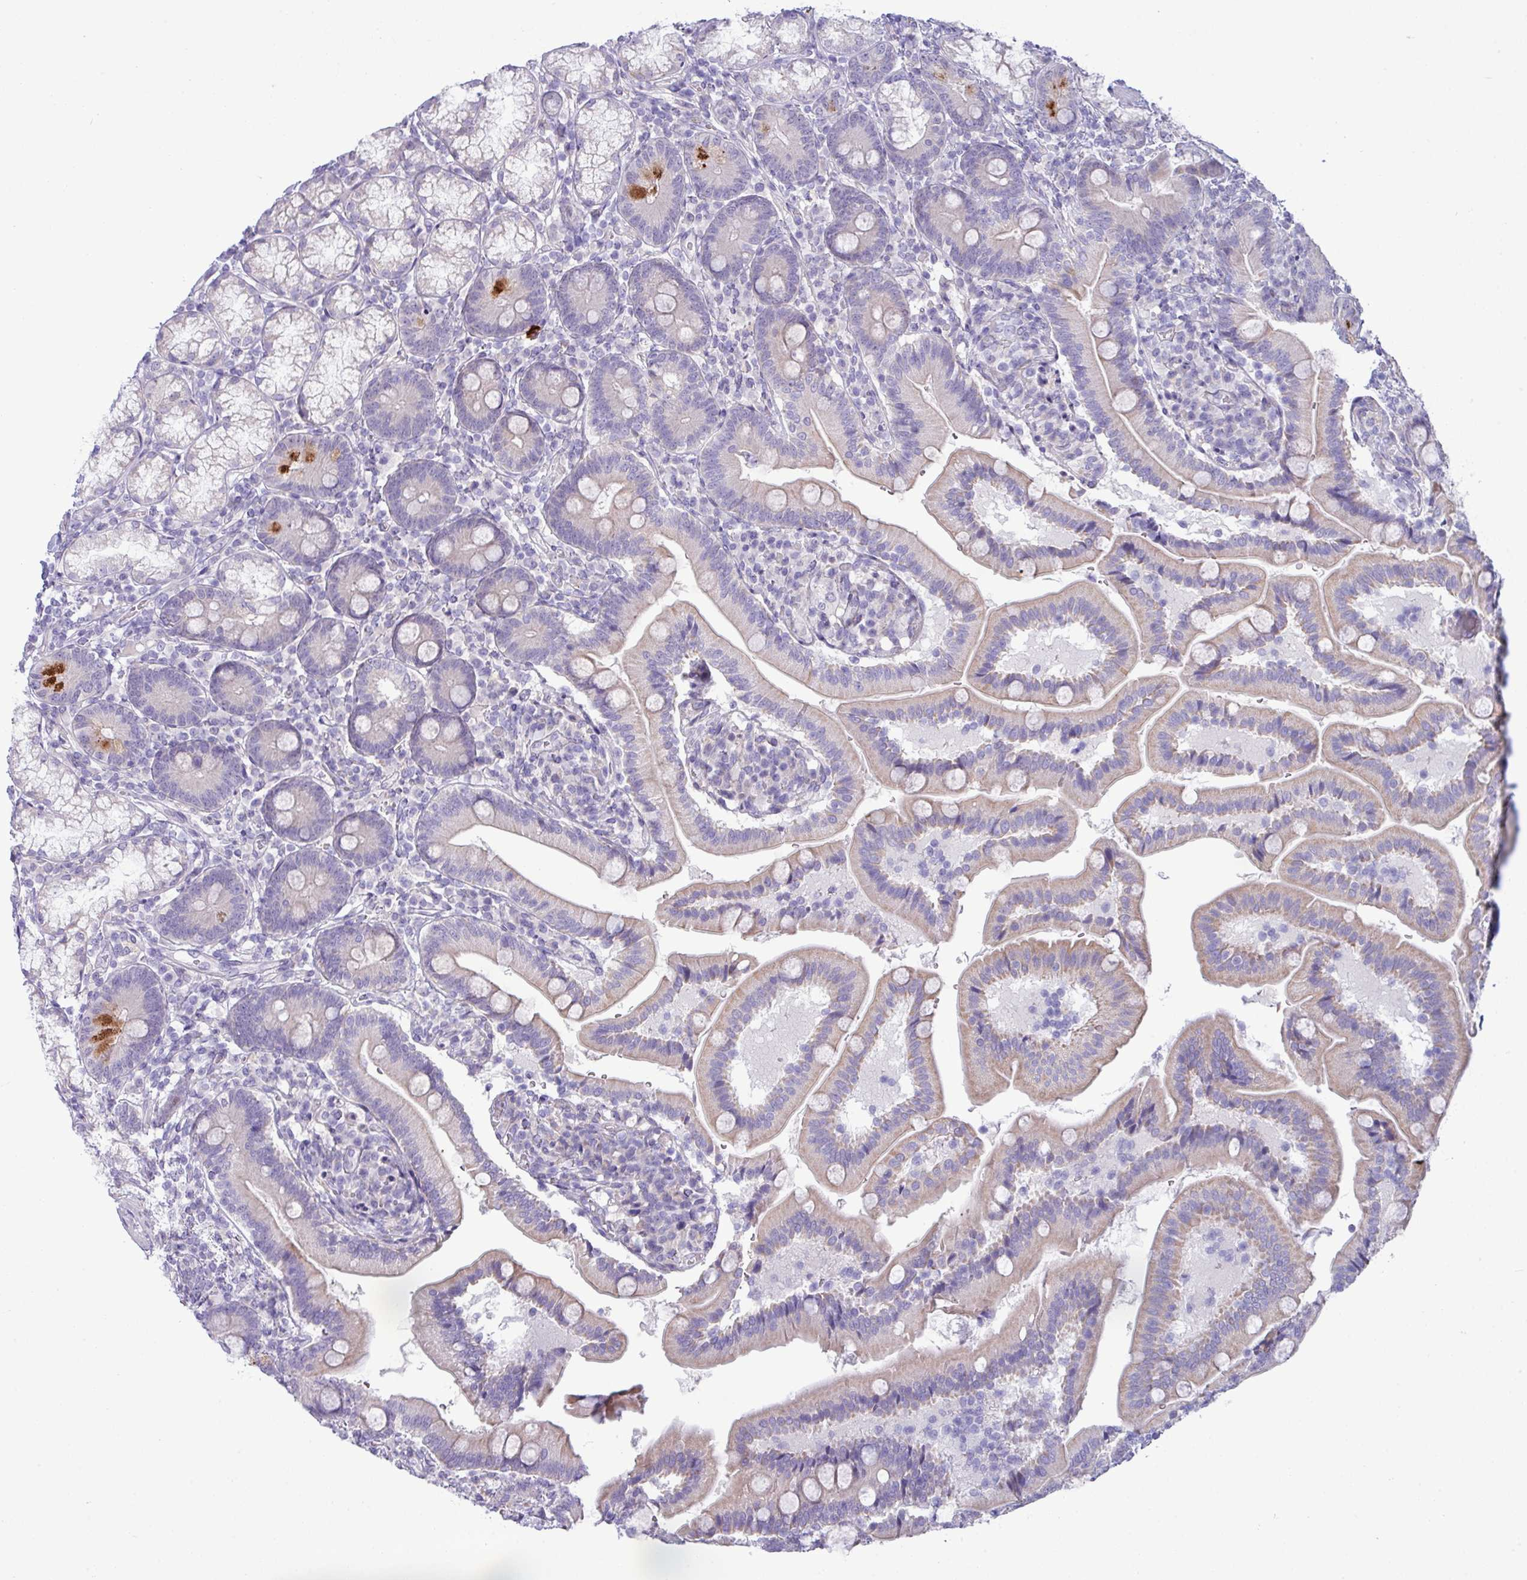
{"staining": {"intensity": "moderate", "quantity": "25%-75%", "location": "cytoplasmic/membranous"}, "tissue": "duodenum", "cell_type": "Glandular cells", "image_type": "normal", "snomed": [{"axis": "morphology", "description": "Normal tissue, NOS"}, {"axis": "topography", "description": "Duodenum"}], "caption": "Protein staining by IHC shows moderate cytoplasmic/membranous positivity in approximately 25%-75% of glandular cells in benign duodenum.", "gene": "IRGC", "patient": {"sex": "female", "age": 67}}